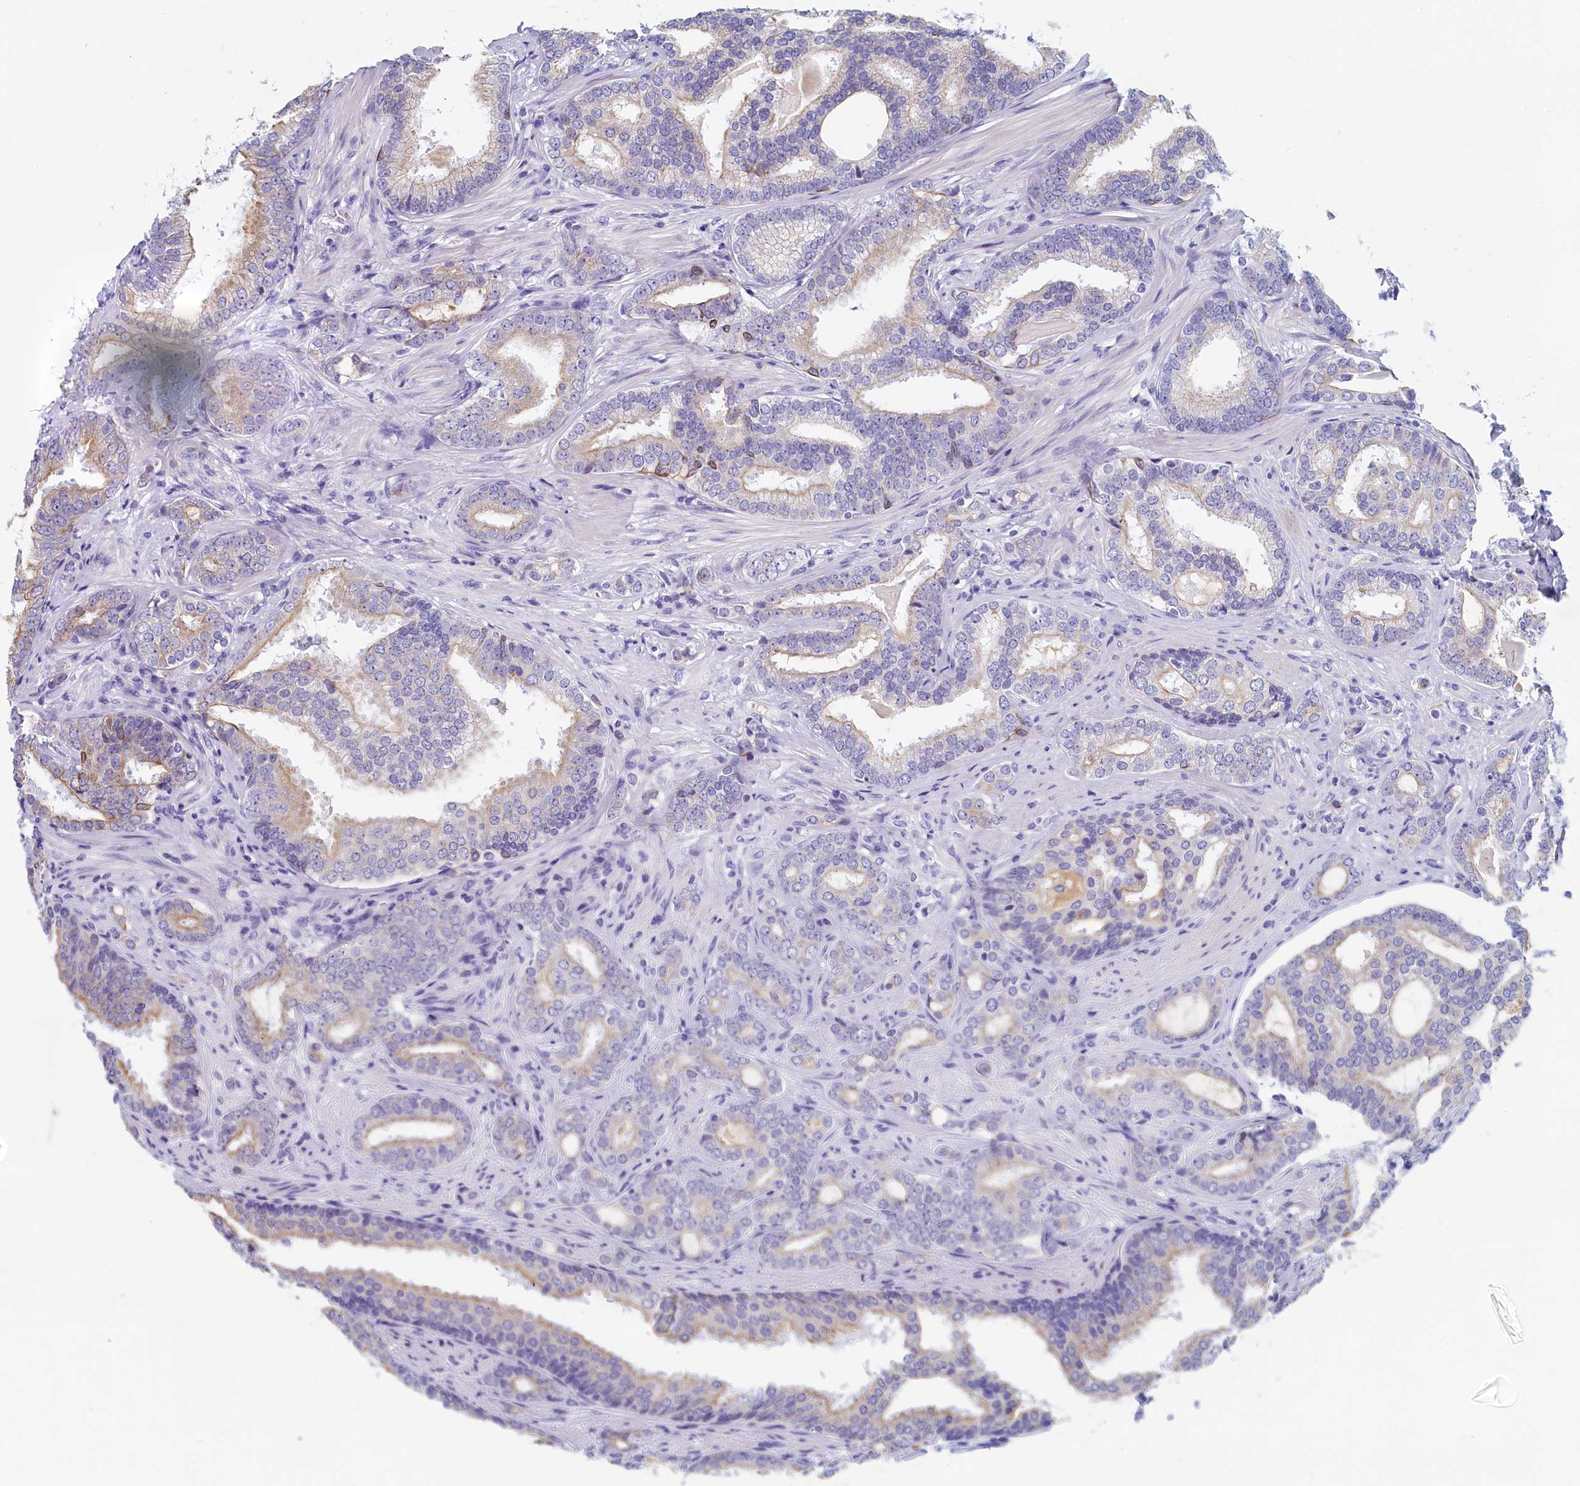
{"staining": {"intensity": "weak", "quantity": "<25%", "location": "cytoplasmic/membranous"}, "tissue": "prostate cancer", "cell_type": "Tumor cells", "image_type": "cancer", "snomed": [{"axis": "morphology", "description": "Adenocarcinoma, High grade"}, {"axis": "topography", "description": "Prostate"}], "caption": "IHC image of neoplastic tissue: human adenocarcinoma (high-grade) (prostate) stained with DAB shows no significant protein staining in tumor cells.", "gene": "GUCA1C", "patient": {"sex": "male", "age": 63}}